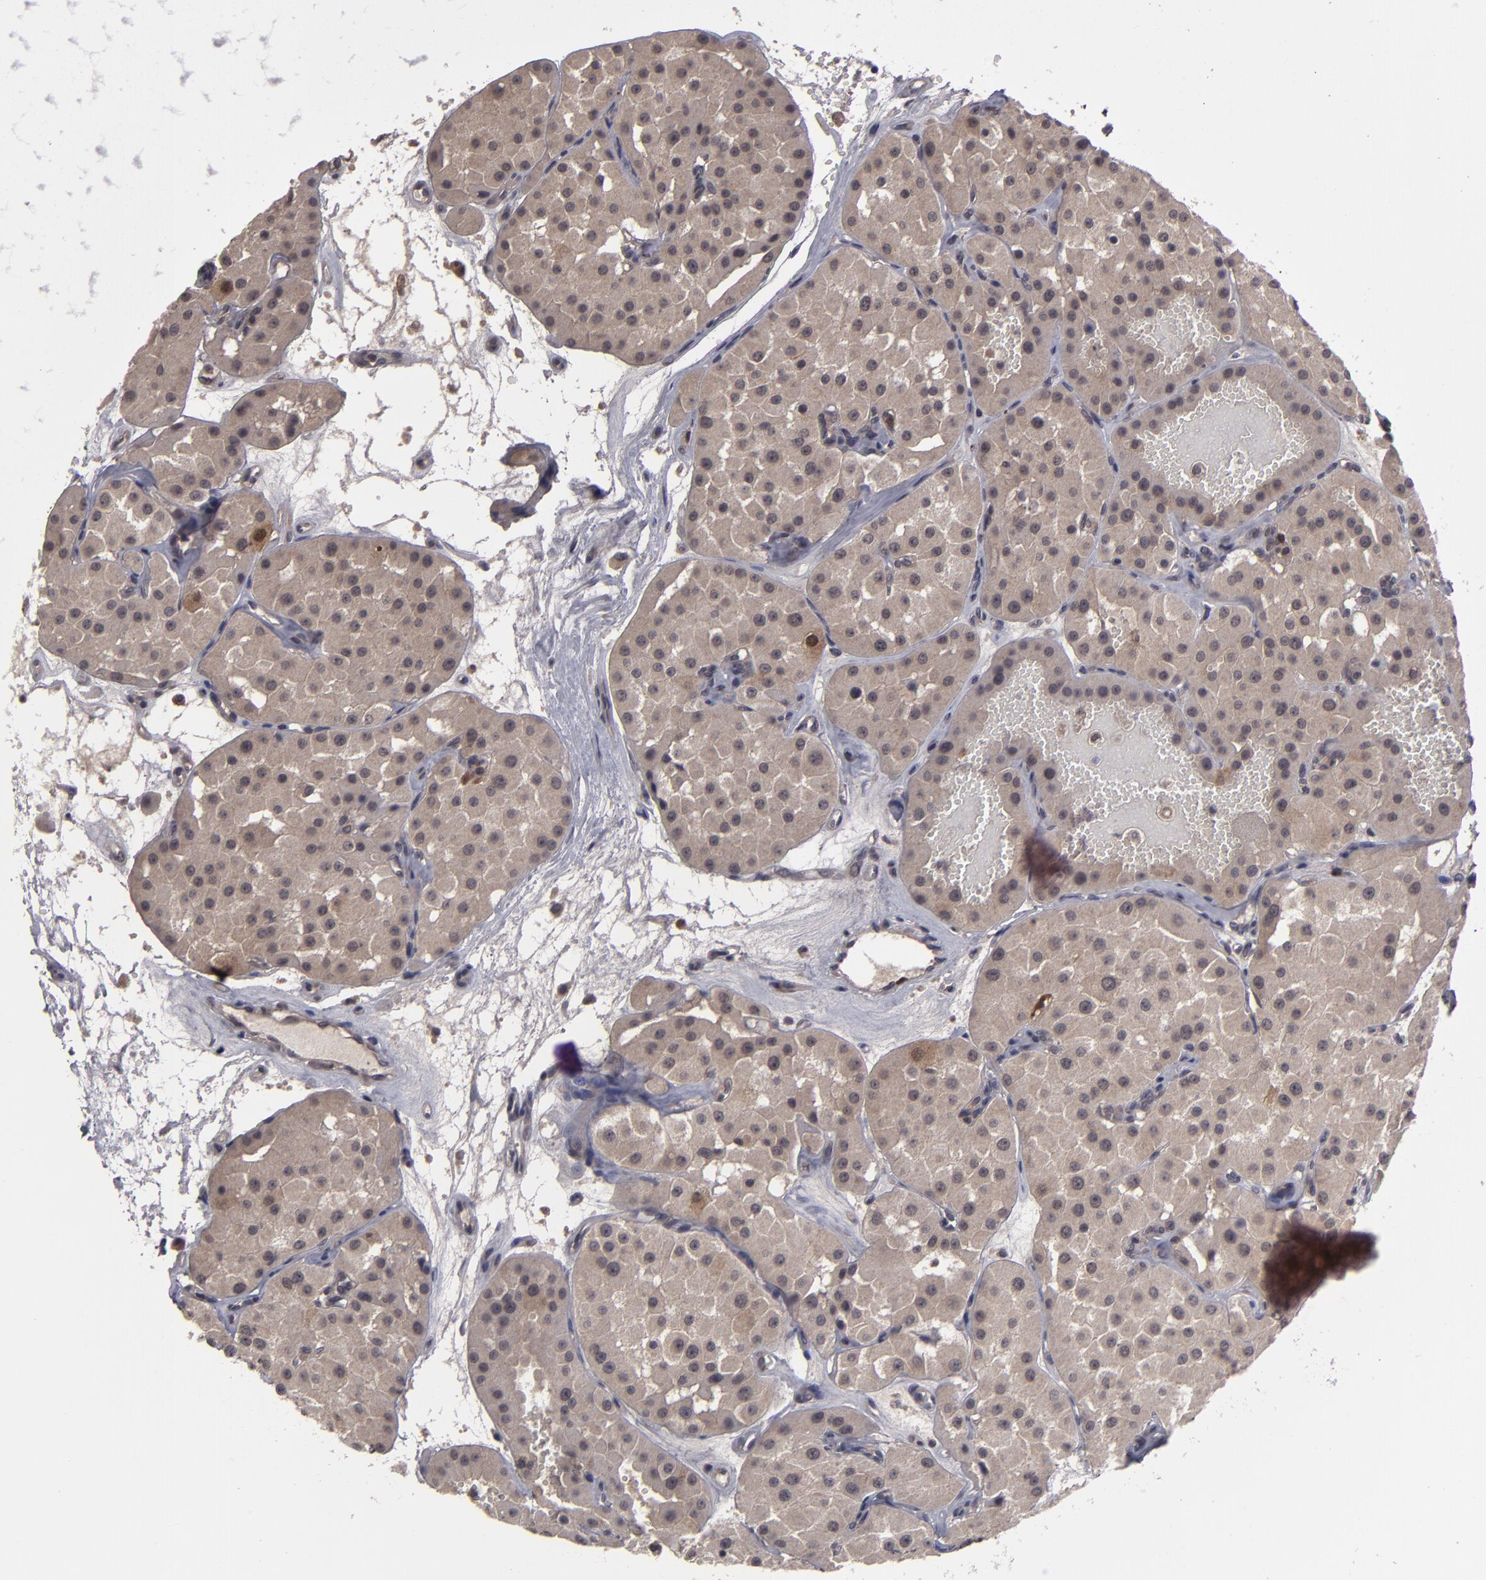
{"staining": {"intensity": "moderate", "quantity": ">75%", "location": "cytoplasmic/membranous"}, "tissue": "renal cancer", "cell_type": "Tumor cells", "image_type": "cancer", "snomed": [{"axis": "morphology", "description": "Adenocarcinoma, uncertain malignant potential"}, {"axis": "topography", "description": "Kidney"}], "caption": "DAB immunohistochemical staining of human renal cancer (adenocarcinoma,  uncertain malignant potential) exhibits moderate cytoplasmic/membranous protein positivity in approximately >75% of tumor cells.", "gene": "TYMS", "patient": {"sex": "male", "age": 63}}